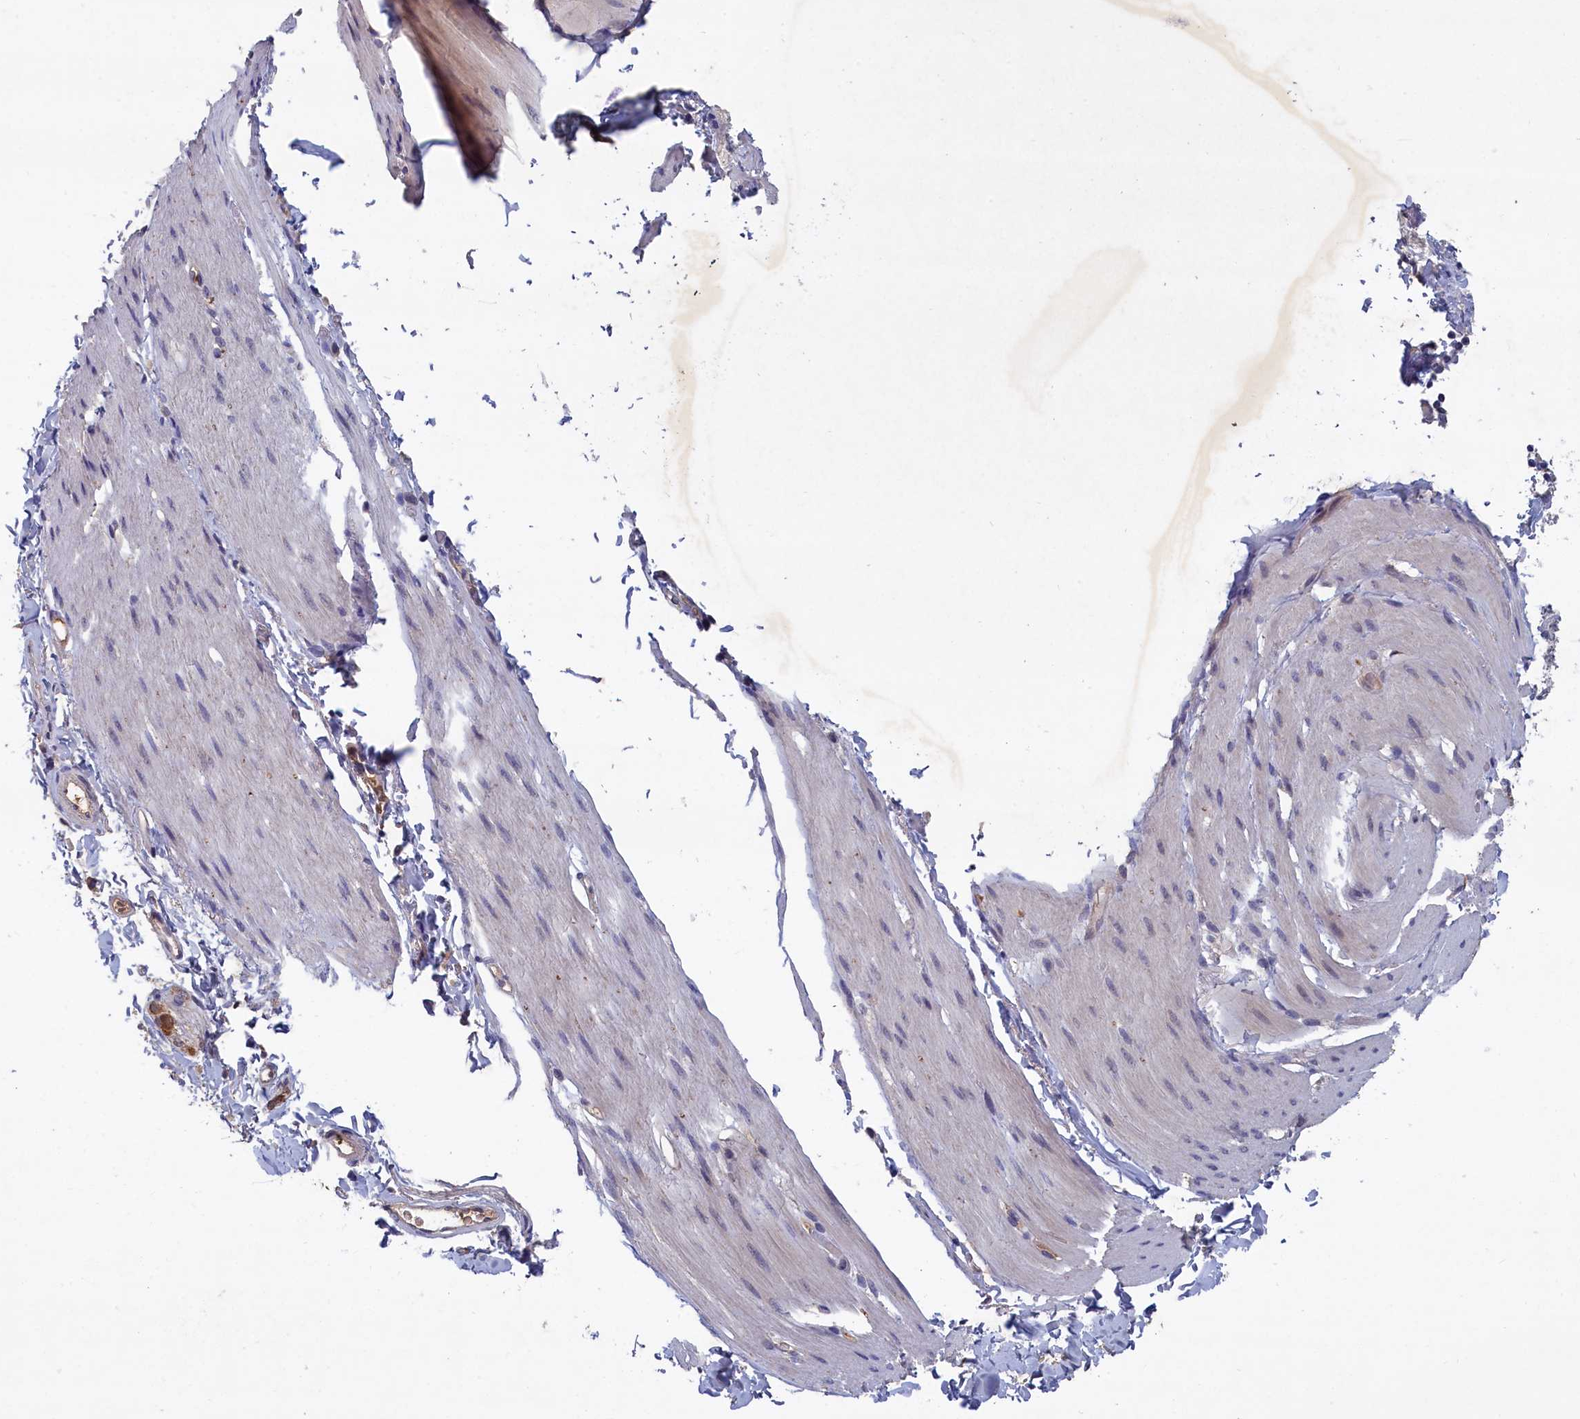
{"staining": {"intensity": "negative", "quantity": "none", "location": "none"}, "tissue": "smooth muscle", "cell_type": "Smooth muscle cells", "image_type": "normal", "snomed": [{"axis": "morphology", "description": "Normal tissue, NOS"}, {"axis": "topography", "description": "Smooth muscle"}, {"axis": "topography", "description": "Small intestine"}], "caption": "This is an IHC histopathology image of unremarkable smooth muscle. There is no expression in smooth muscle cells.", "gene": "CELF5", "patient": {"sex": "female", "age": 84}}